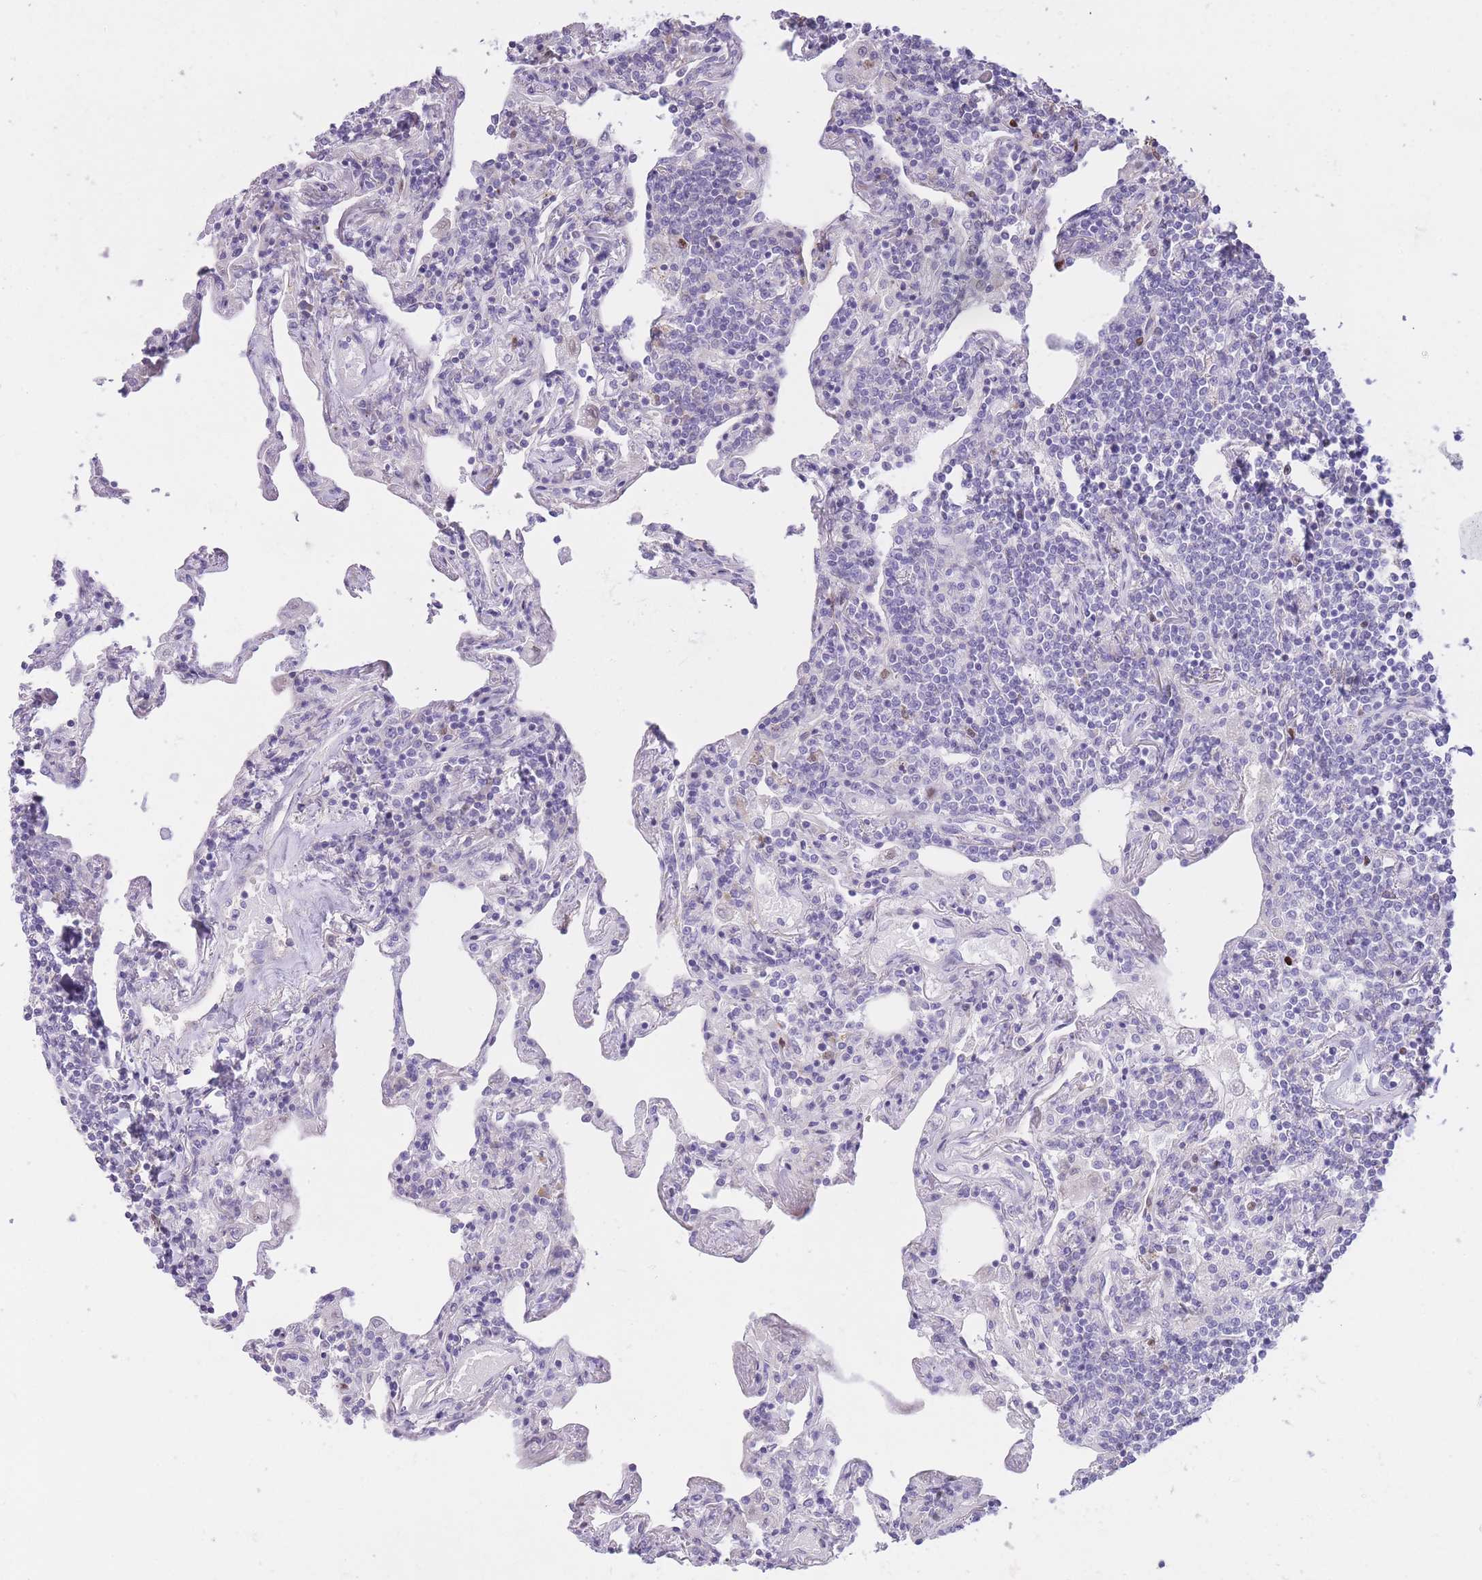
{"staining": {"intensity": "negative", "quantity": "none", "location": "none"}, "tissue": "lymphoma", "cell_type": "Tumor cells", "image_type": "cancer", "snomed": [{"axis": "morphology", "description": "Malignant lymphoma, non-Hodgkin's type, Low grade"}, {"axis": "topography", "description": "Lung"}], "caption": "The immunohistochemistry photomicrograph has no significant staining in tumor cells of low-grade malignant lymphoma, non-Hodgkin's type tissue.", "gene": "IMPG1", "patient": {"sex": "female", "age": 71}}